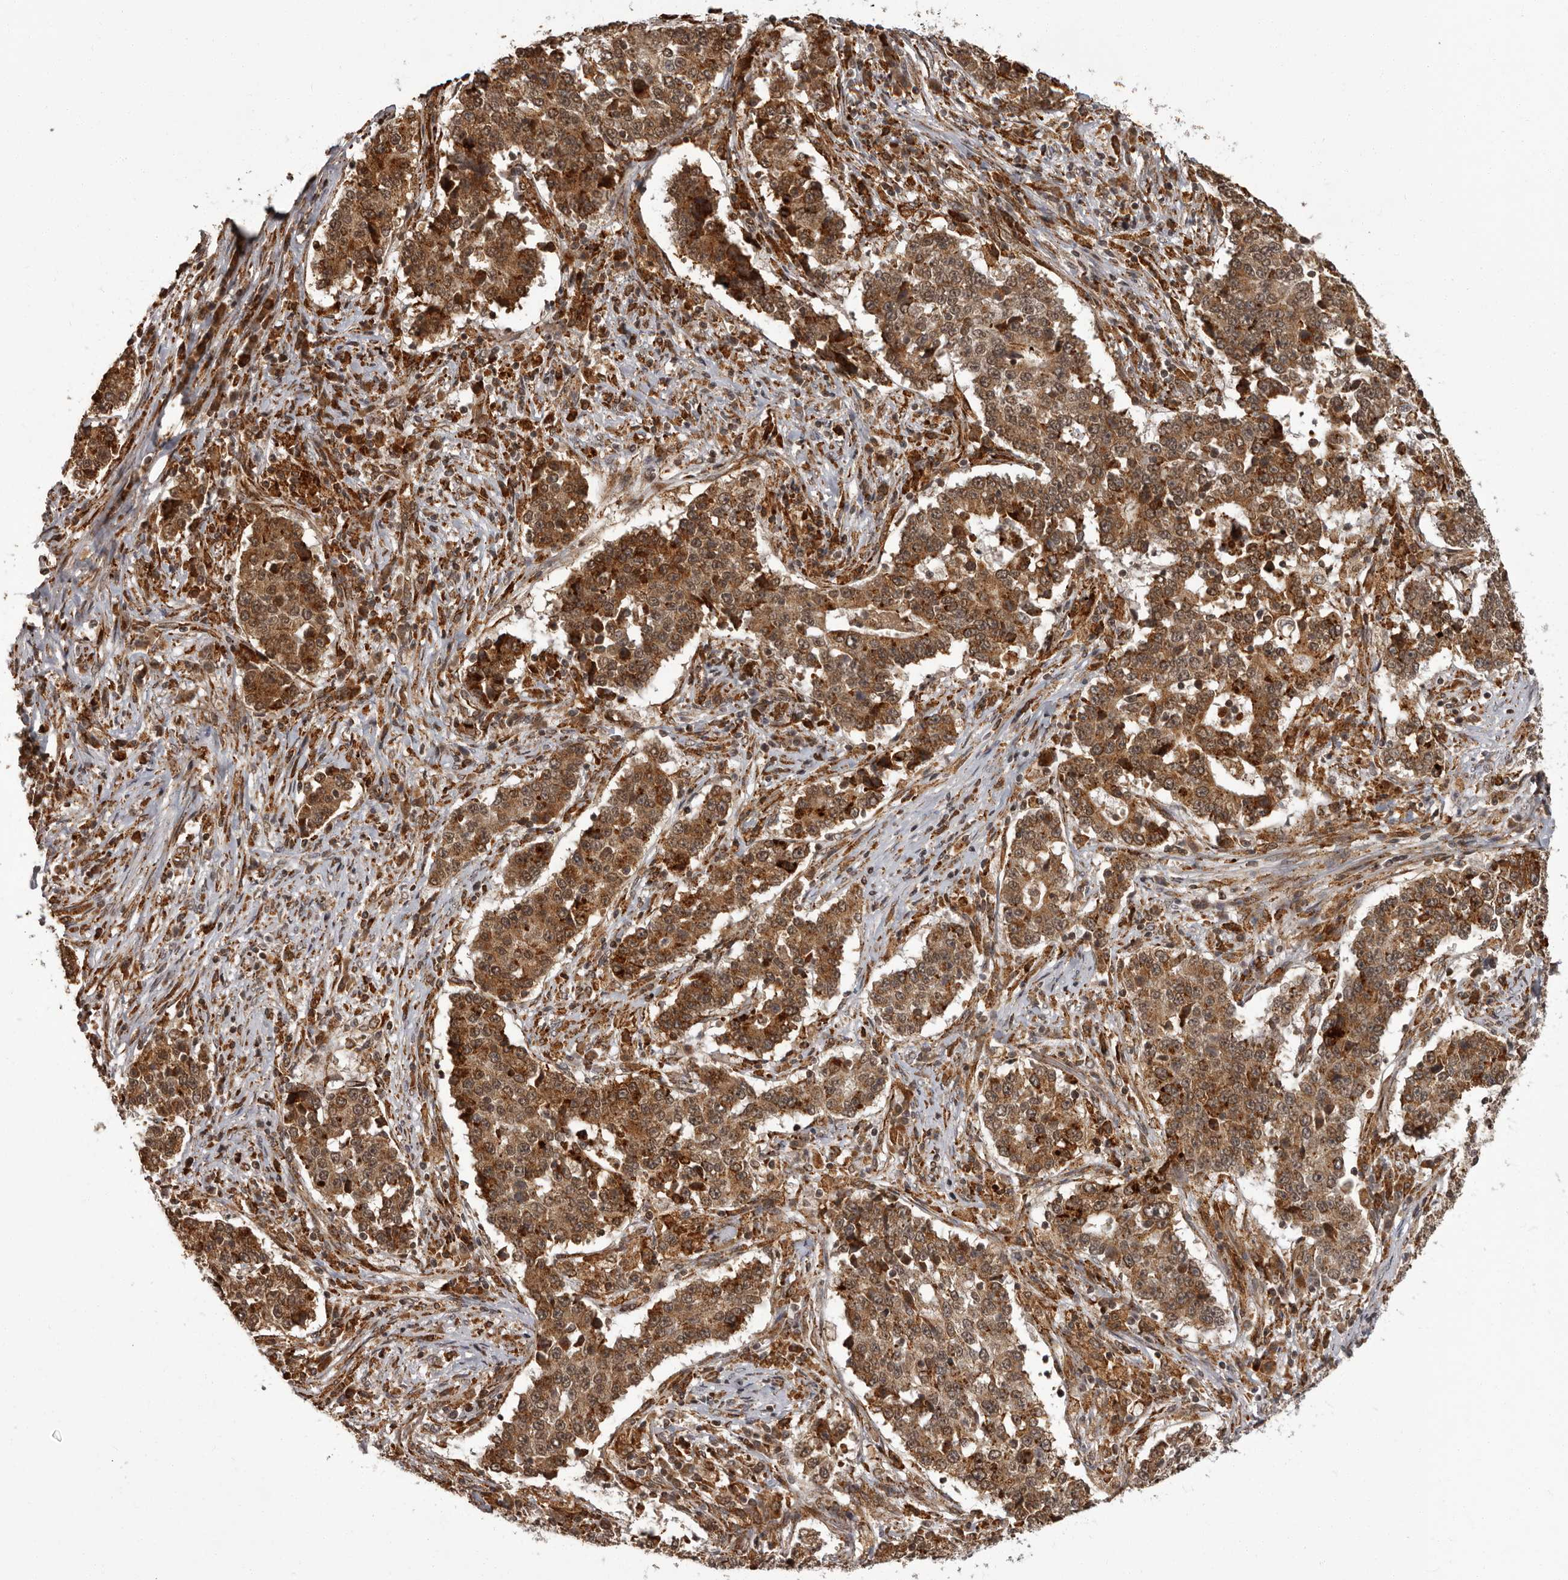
{"staining": {"intensity": "moderate", "quantity": ">75%", "location": "cytoplasmic/membranous,nuclear"}, "tissue": "stomach cancer", "cell_type": "Tumor cells", "image_type": "cancer", "snomed": [{"axis": "morphology", "description": "Adenocarcinoma, NOS"}, {"axis": "topography", "description": "Stomach"}], "caption": "Immunohistochemistry image of neoplastic tissue: stomach adenocarcinoma stained using immunohistochemistry (IHC) reveals medium levels of moderate protein expression localized specifically in the cytoplasmic/membranous and nuclear of tumor cells, appearing as a cytoplasmic/membranous and nuclear brown color.", "gene": "IL32", "patient": {"sex": "male", "age": 59}}